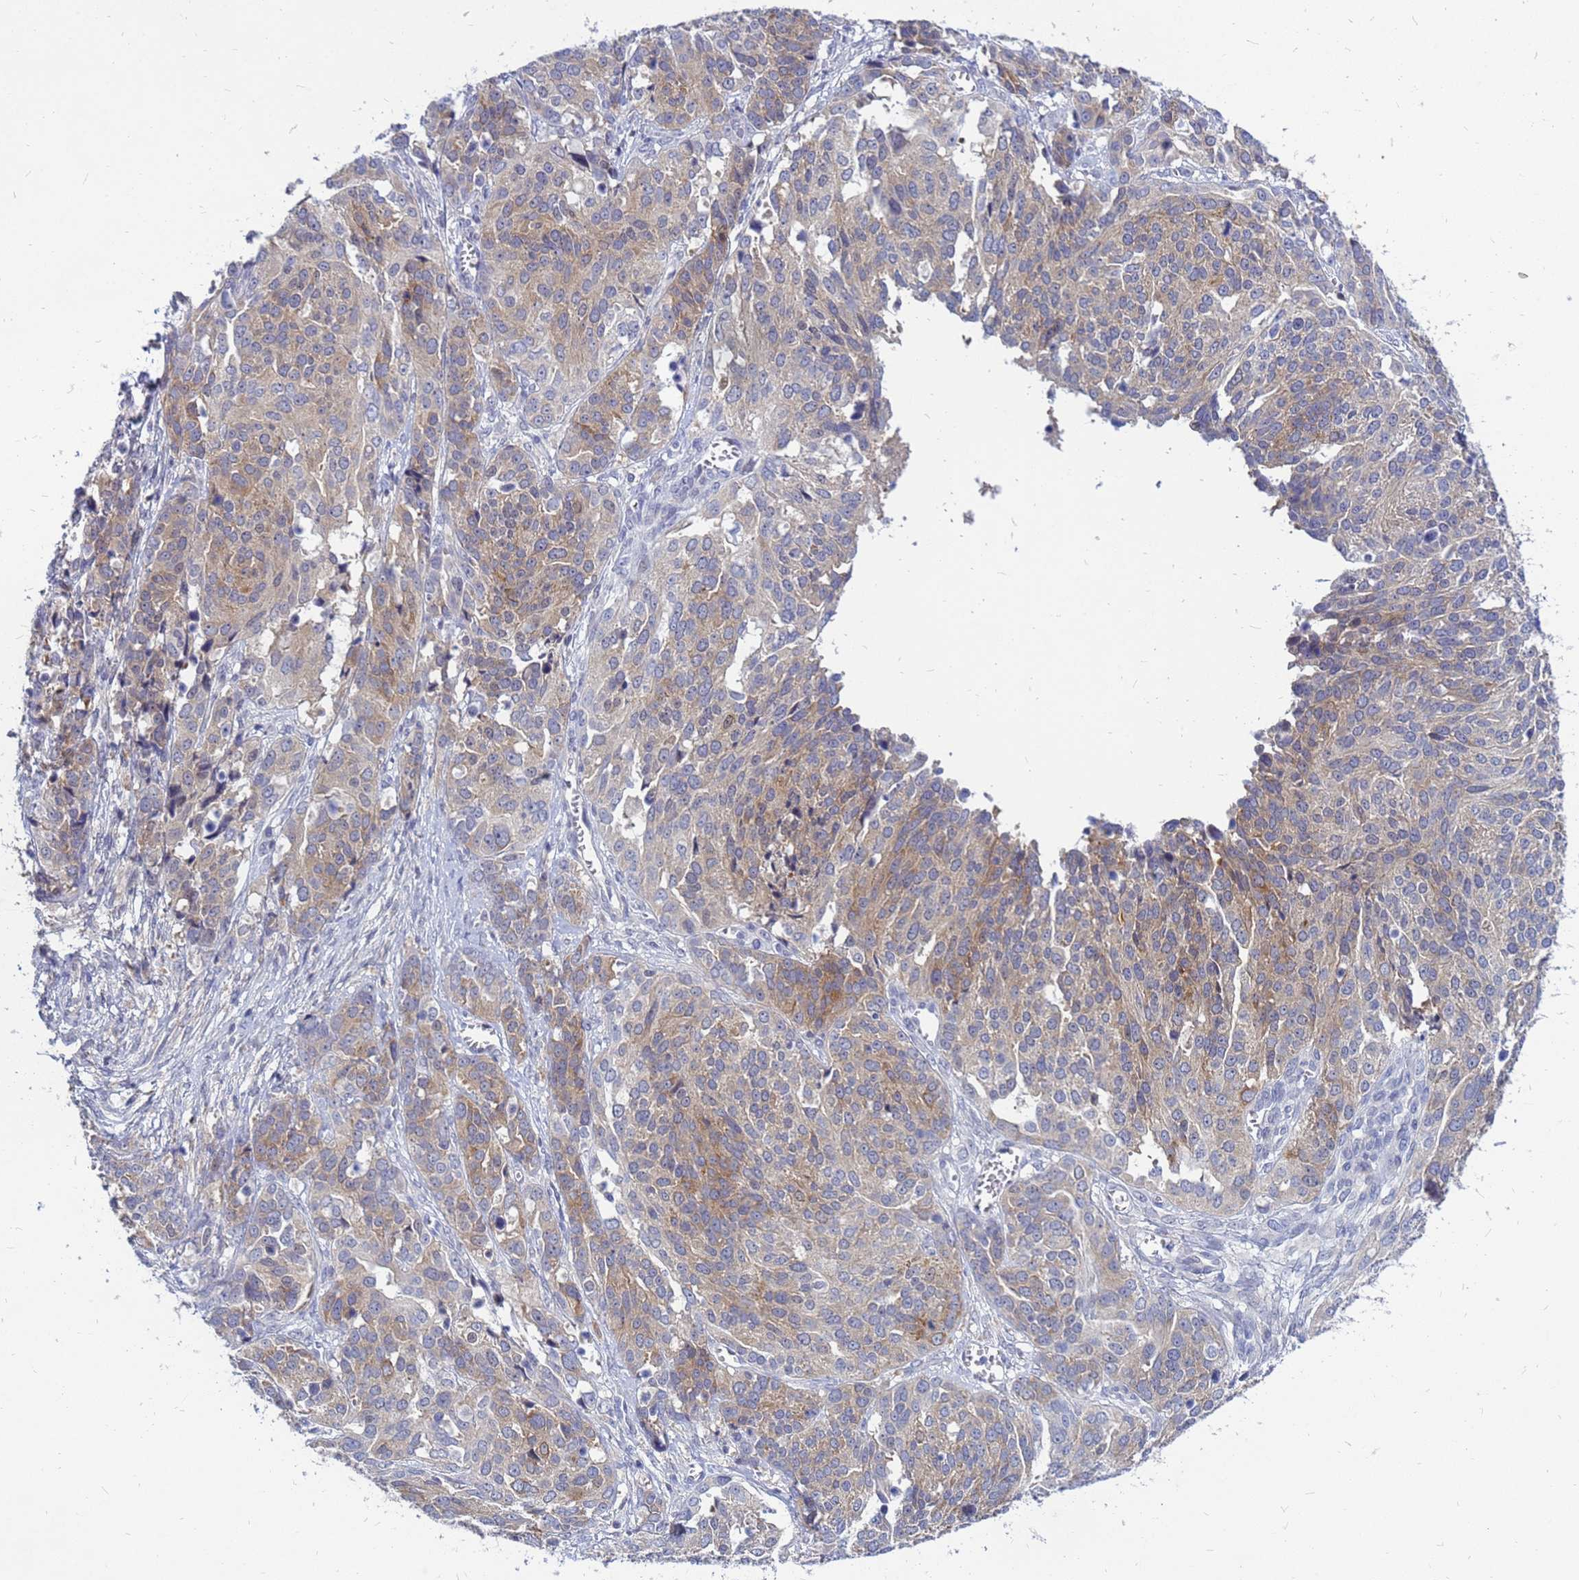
{"staining": {"intensity": "moderate", "quantity": "<25%", "location": "cytoplasmic/membranous"}, "tissue": "ovarian cancer", "cell_type": "Tumor cells", "image_type": "cancer", "snomed": [{"axis": "morphology", "description": "Cystadenocarcinoma, serous, NOS"}, {"axis": "topography", "description": "Ovary"}], "caption": "Serous cystadenocarcinoma (ovarian) stained for a protein (brown) exhibits moderate cytoplasmic/membranous positive expression in about <25% of tumor cells.", "gene": "SRGAP3", "patient": {"sex": "female", "age": 44}}